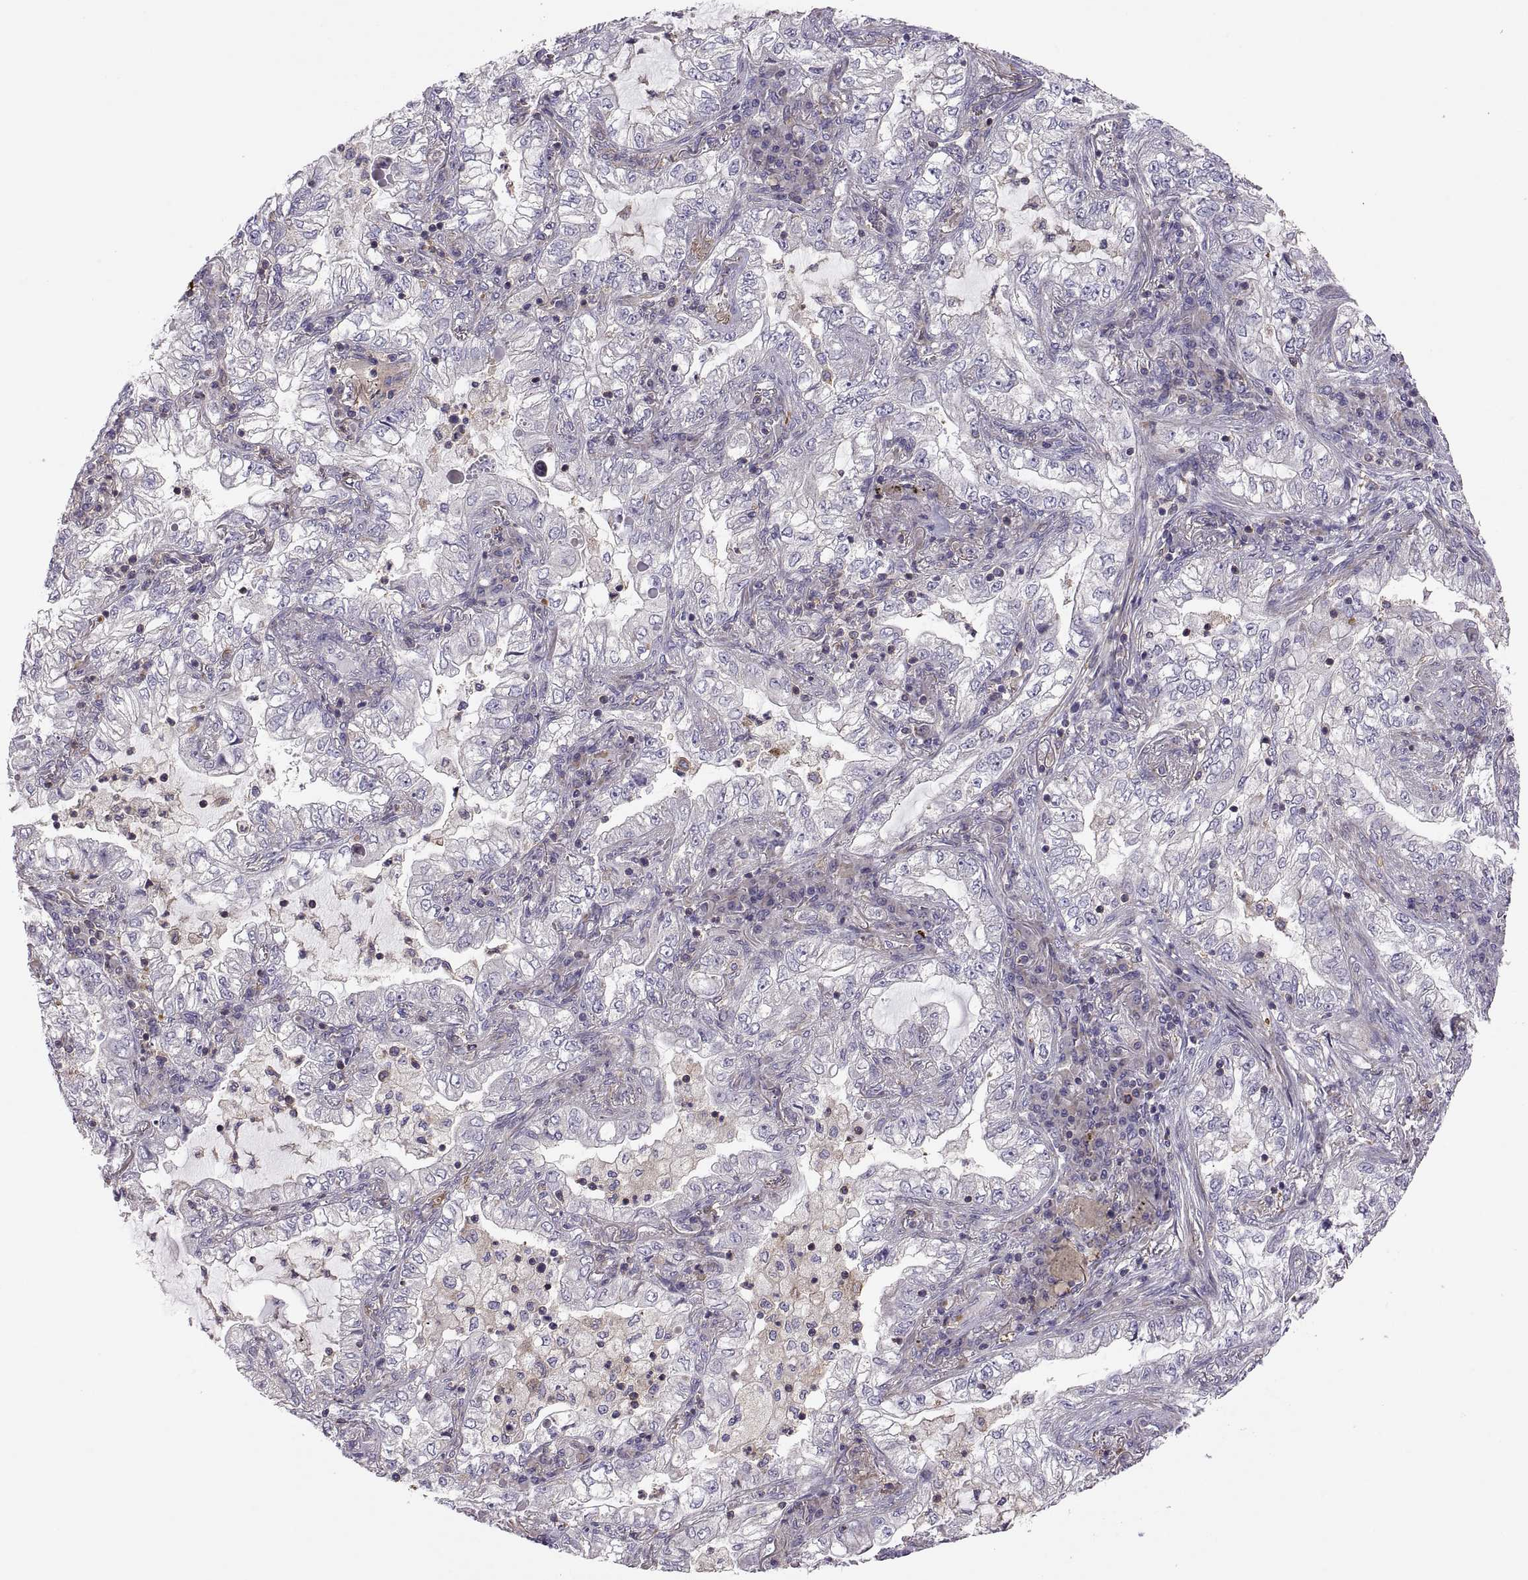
{"staining": {"intensity": "negative", "quantity": "none", "location": "none"}, "tissue": "lung cancer", "cell_type": "Tumor cells", "image_type": "cancer", "snomed": [{"axis": "morphology", "description": "Adenocarcinoma, NOS"}, {"axis": "topography", "description": "Lung"}], "caption": "Human lung cancer (adenocarcinoma) stained for a protein using immunohistochemistry reveals no staining in tumor cells.", "gene": "SPATA32", "patient": {"sex": "female", "age": 73}}